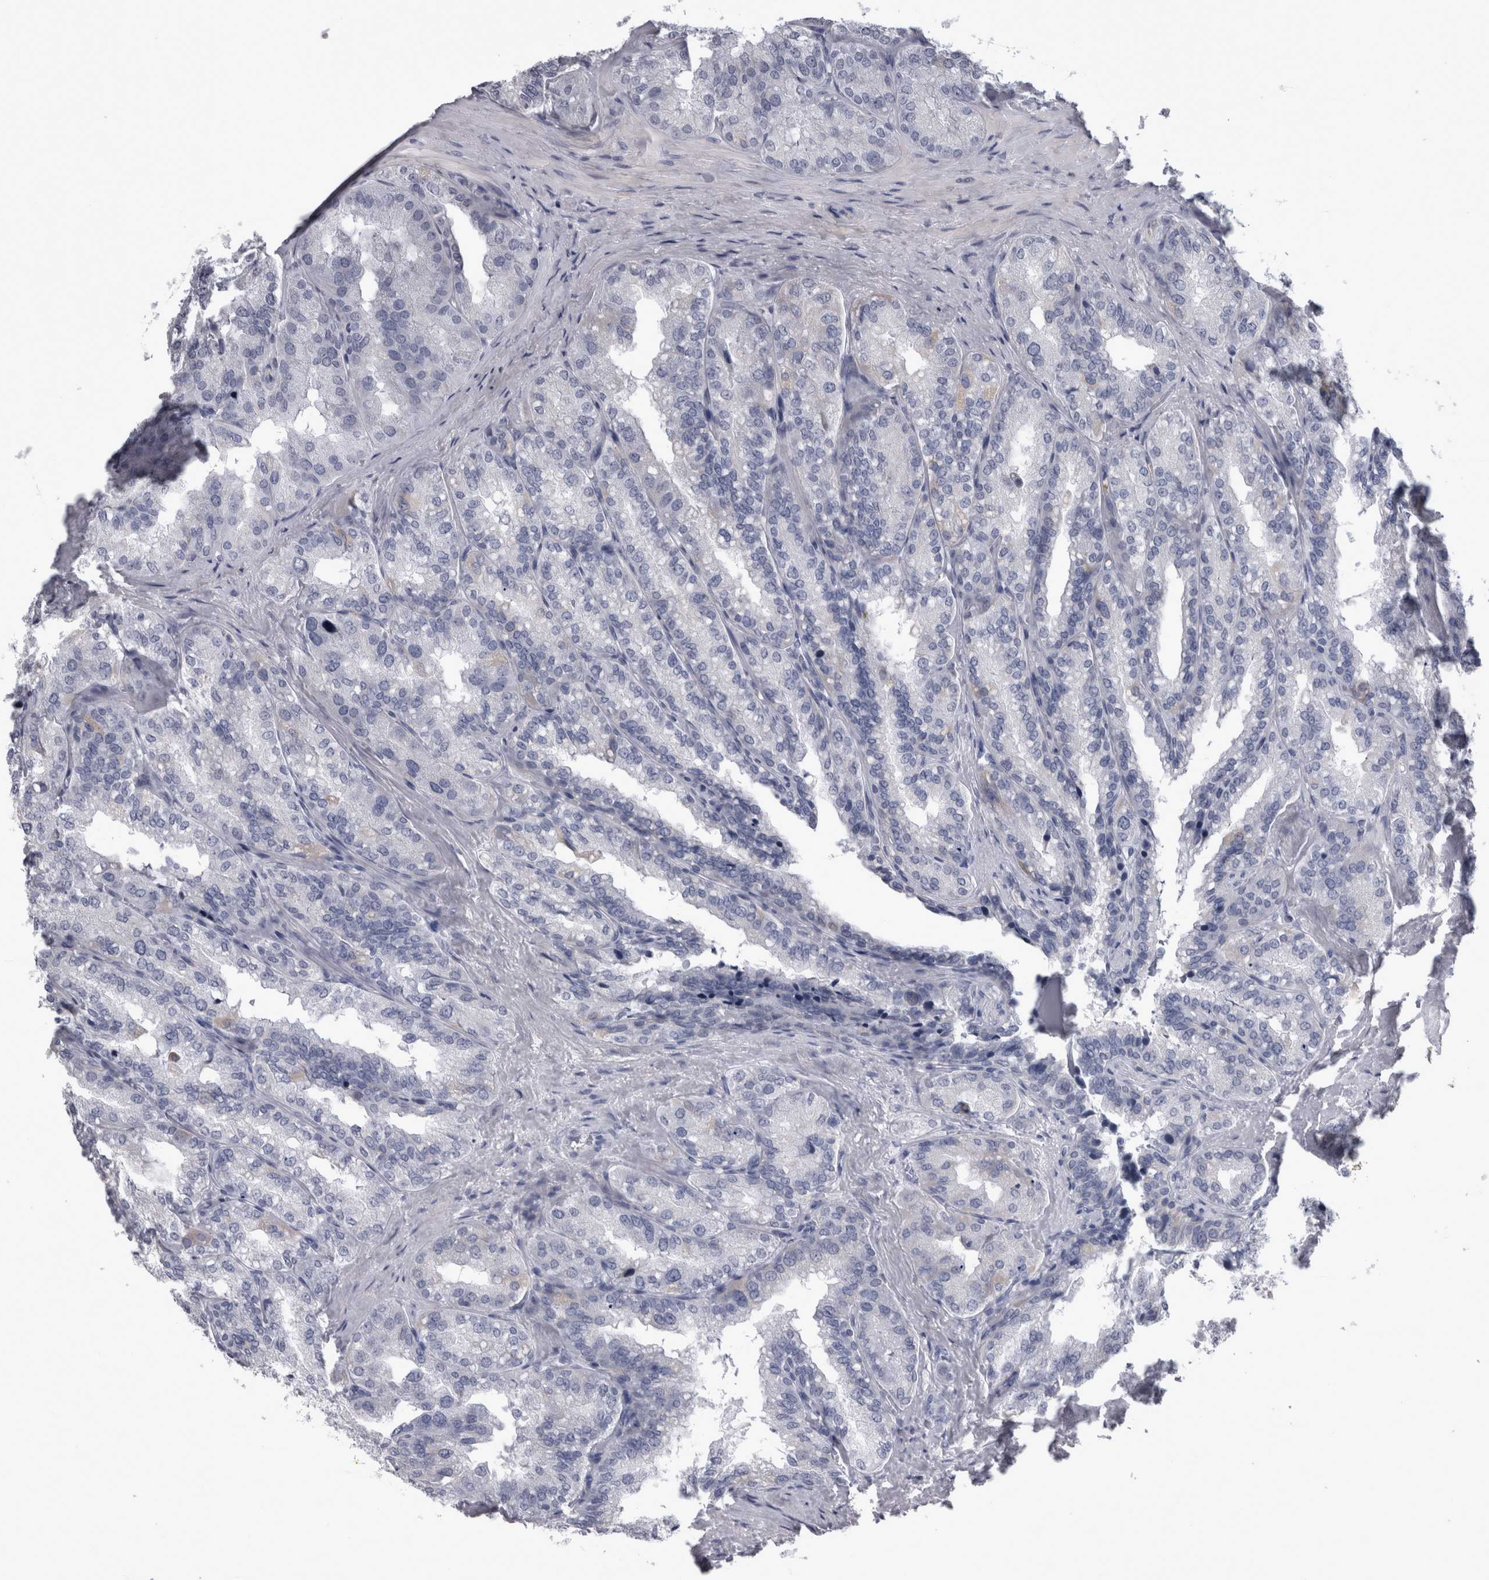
{"staining": {"intensity": "negative", "quantity": "none", "location": "none"}, "tissue": "seminal vesicle", "cell_type": "Glandular cells", "image_type": "normal", "snomed": [{"axis": "morphology", "description": "Normal tissue, NOS"}, {"axis": "topography", "description": "Prostate"}, {"axis": "topography", "description": "Seminal veicle"}], "caption": "A micrograph of human seminal vesicle is negative for staining in glandular cells.", "gene": "ALDH8A1", "patient": {"sex": "male", "age": 51}}